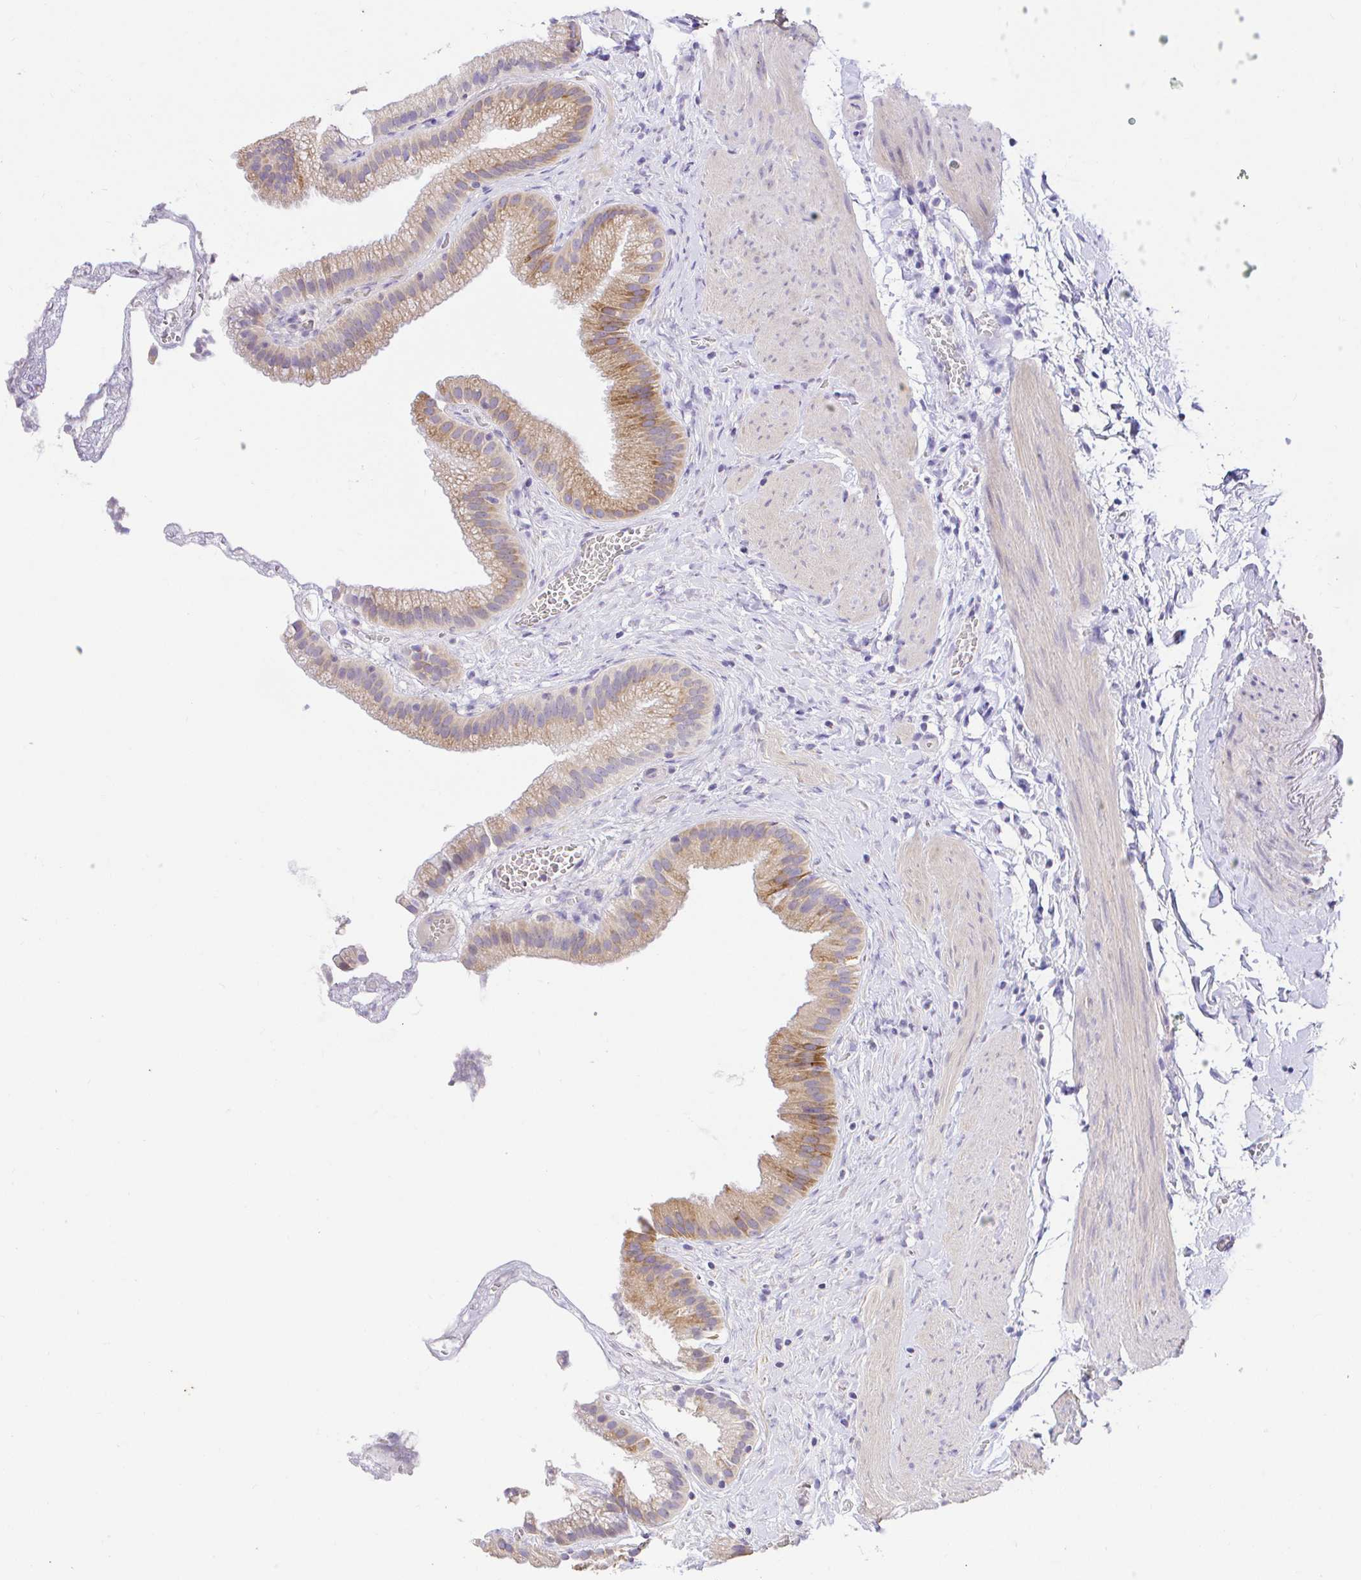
{"staining": {"intensity": "moderate", "quantity": ">75%", "location": "cytoplasmic/membranous"}, "tissue": "gallbladder", "cell_type": "Glandular cells", "image_type": "normal", "snomed": [{"axis": "morphology", "description": "Normal tissue, NOS"}, {"axis": "topography", "description": "Gallbladder"}], "caption": "Brown immunohistochemical staining in benign gallbladder demonstrates moderate cytoplasmic/membranous expression in approximately >75% of glandular cells.", "gene": "CDO1", "patient": {"sex": "female", "age": 63}}